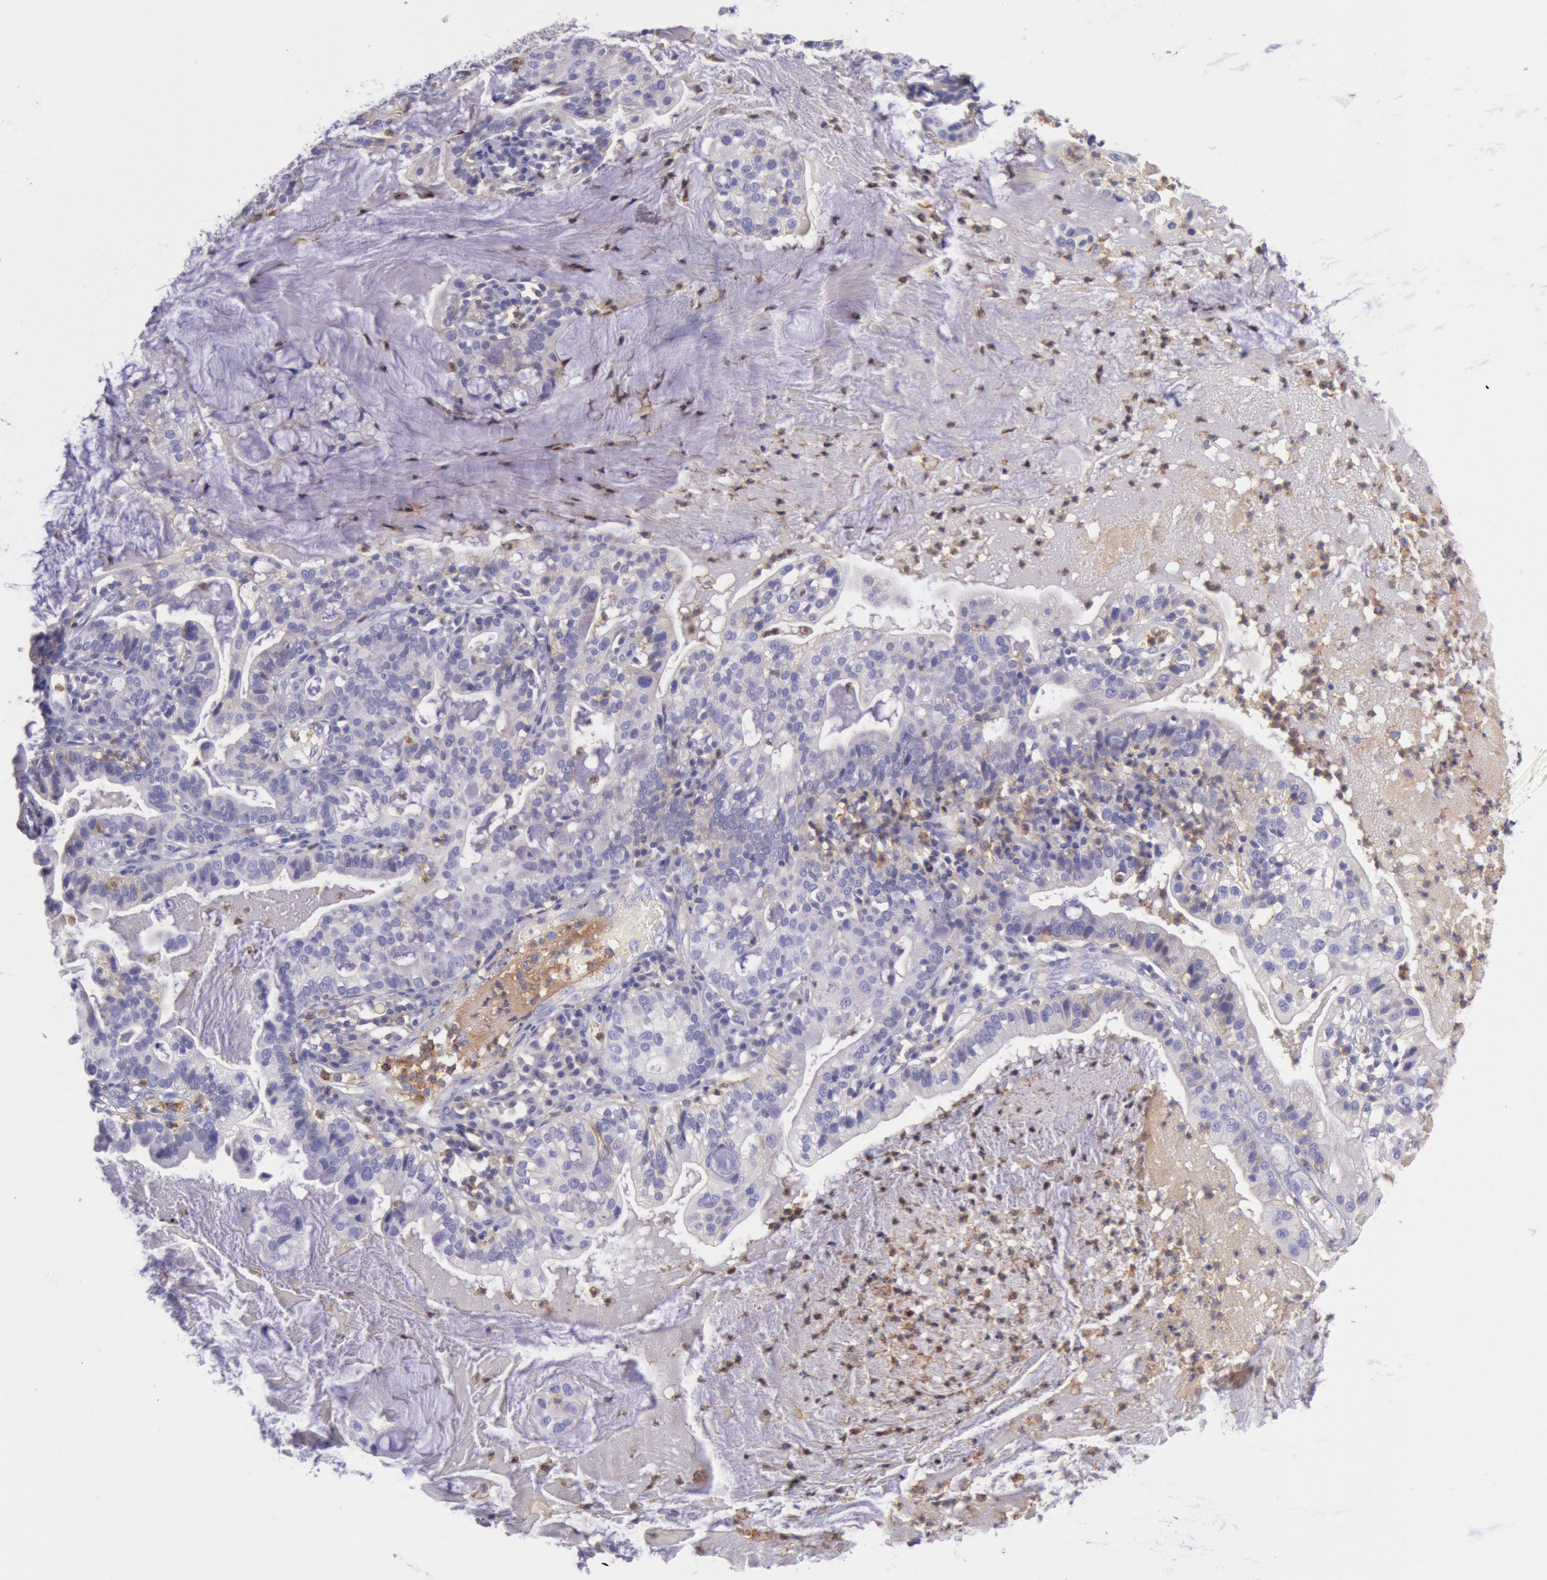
{"staining": {"intensity": "weak", "quantity": "<25%", "location": "cytoplasmic/membranous"}, "tissue": "cervical cancer", "cell_type": "Tumor cells", "image_type": "cancer", "snomed": [{"axis": "morphology", "description": "Adenocarcinoma, NOS"}, {"axis": "topography", "description": "Cervix"}], "caption": "Tumor cells show no significant protein staining in adenocarcinoma (cervical).", "gene": "LYN", "patient": {"sex": "female", "age": 41}}